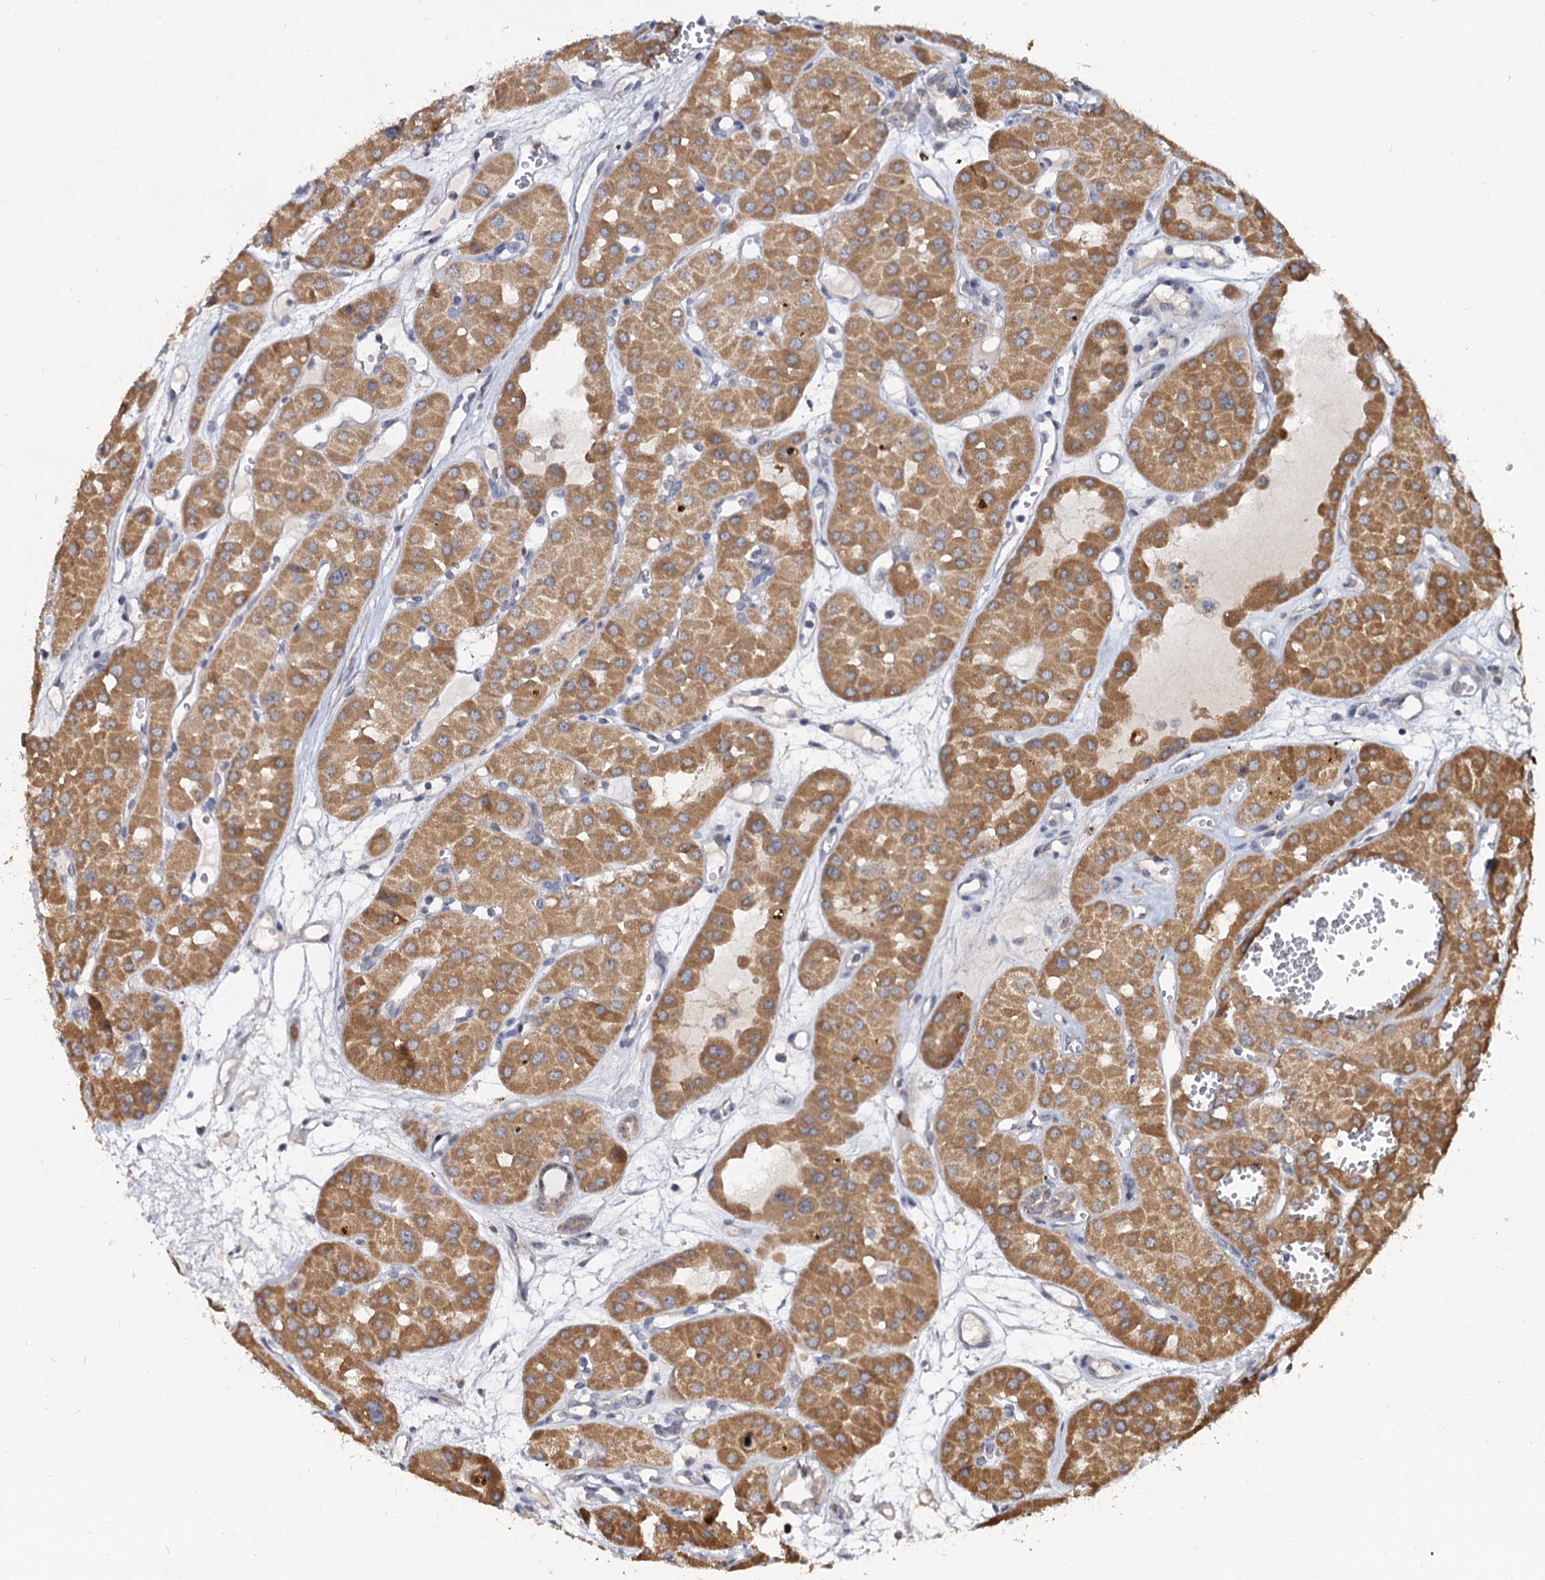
{"staining": {"intensity": "moderate", "quantity": ">75%", "location": "cytoplasmic/membranous"}, "tissue": "renal cancer", "cell_type": "Tumor cells", "image_type": "cancer", "snomed": [{"axis": "morphology", "description": "Carcinoma, NOS"}, {"axis": "topography", "description": "Kidney"}], "caption": "Approximately >75% of tumor cells in human renal carcinoma show moderate cytoplasmic/membranous protein expression as visualized by brown immunohistochemical staining.", "gene": "WWC3", "patient": {"sex": "female", "age": 75}}